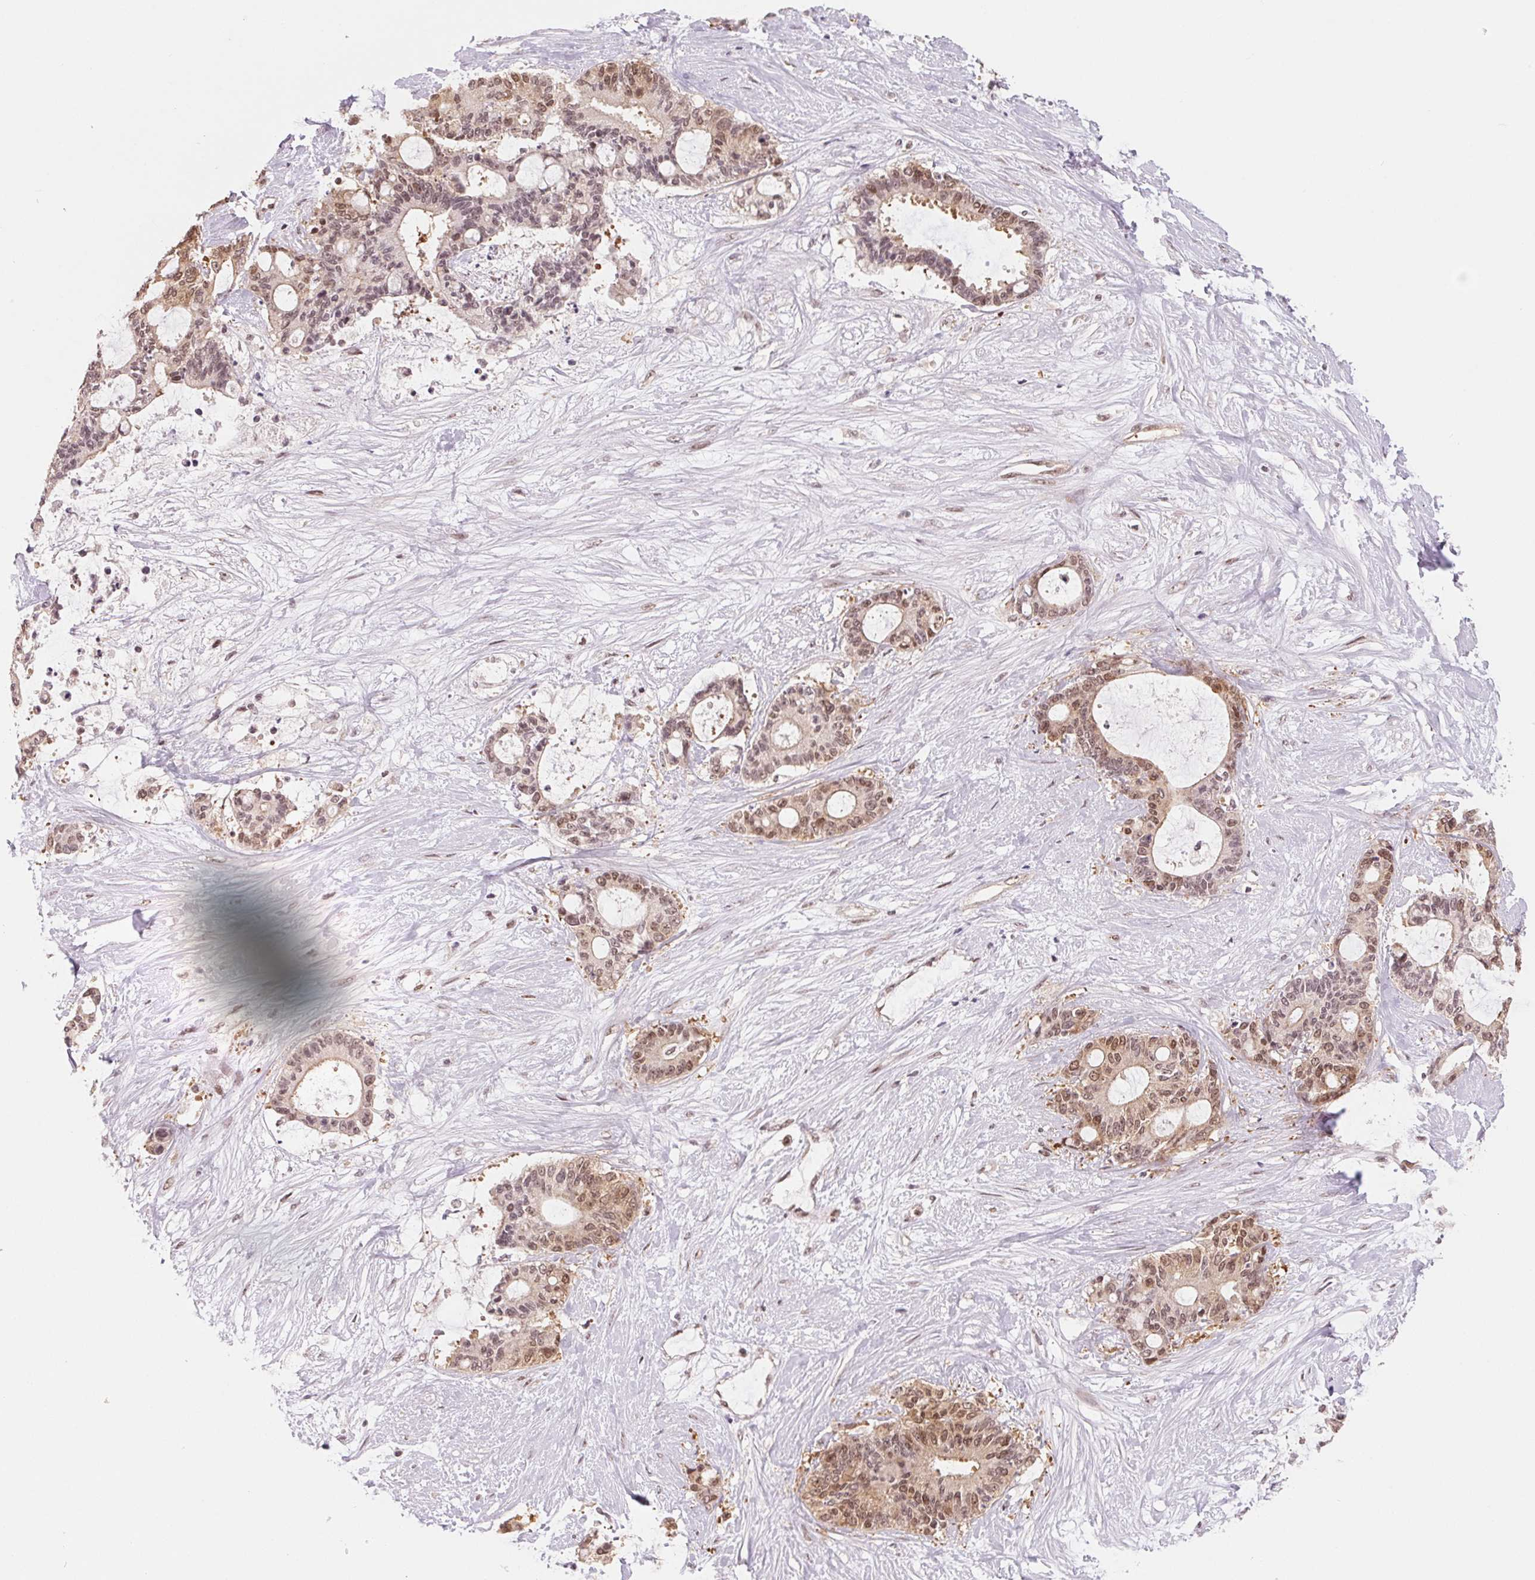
{"staining": {"intensity": "weak", "quantity": ">75%", "location": "cytoplasmic/membranous,nuclear"}, "tissue": "liver cancer", "cell_type": "Tumor cells", "image_type": "cancer", "snomed": [{"axis": "morphology", "description": "Normal tissue, NOS"}, {"axis": "morphology", "description": "Cholangiocarcinoma"}, {"axis": "topography", "description": "Liver"}, {"axis": "topography", "description": "Peripheral nerve tissue"}], "caption": "The photomicrograph reveals a brown stain indicating the presence of a protein in the cytoplasmic/membranous and nuclear of tumor cells in liver cancer (cholangiocarcinoma).", "gene": "DNAJB6", "patient": {"sex": "female", "age": 73}}